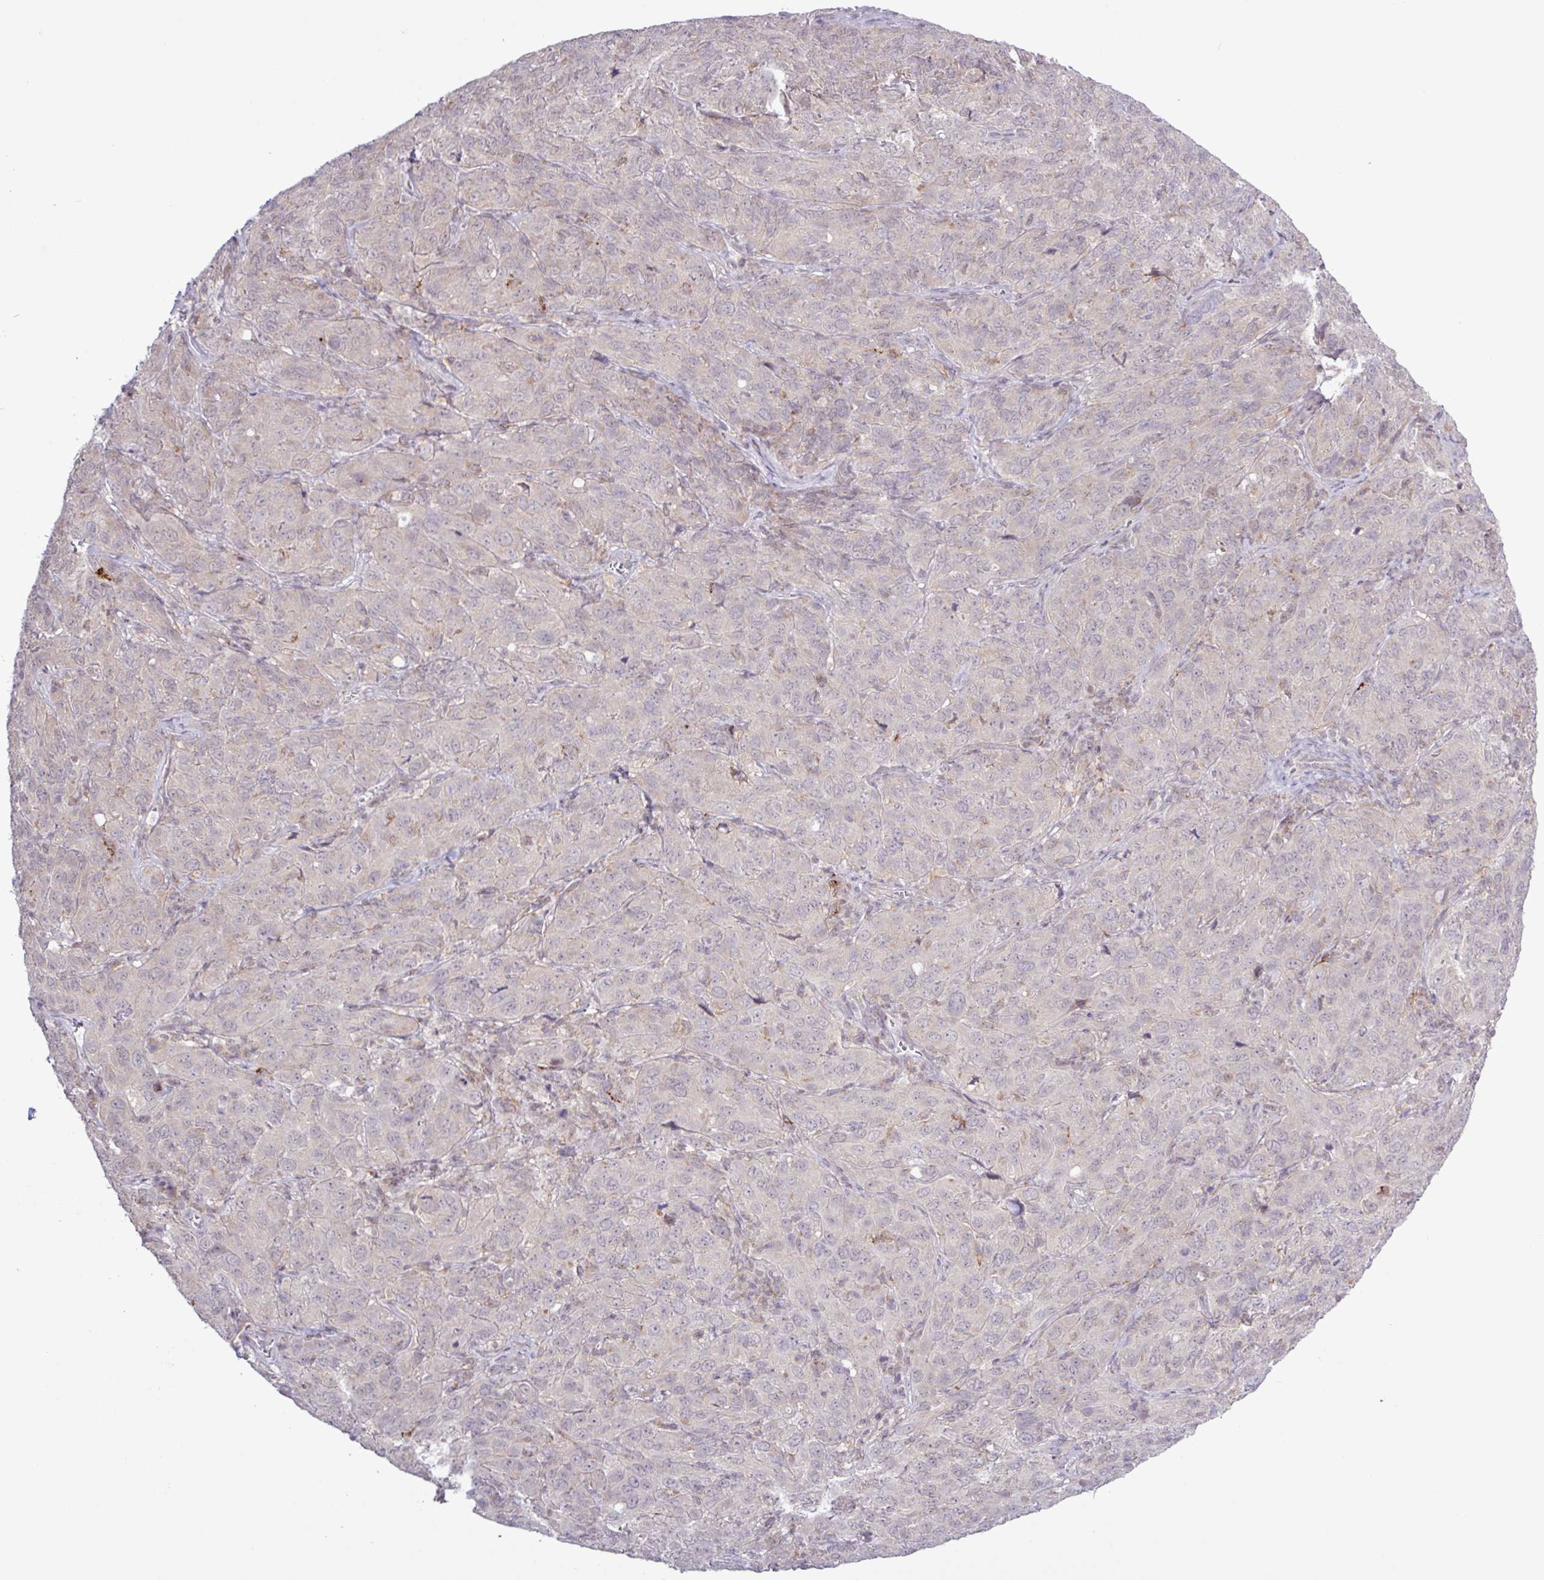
{"staining": {"intensity": "negative", "quantity": "none", "location": "none"}, "tissue": "cervical cancer", "cell_type": "Tumor cells", "image_type": "cancer", "snomed": [{"axis": "morphology", "description": "Normal tissue, NOS"}, {"axis": "morphology", "description": "Squamous cell carcinoma, NOS"}, {"axis": "topography", "description": "Cervix"}], "caption": "High magnification brightfield microscopy of cervical squamous cell carcinoma stained with DAB (brown) and counterstained with hematoxylin (blue): tumor cells show no significant expression.", "gene": "RTL3", "patient": {"sex": "female", "age": 51}}